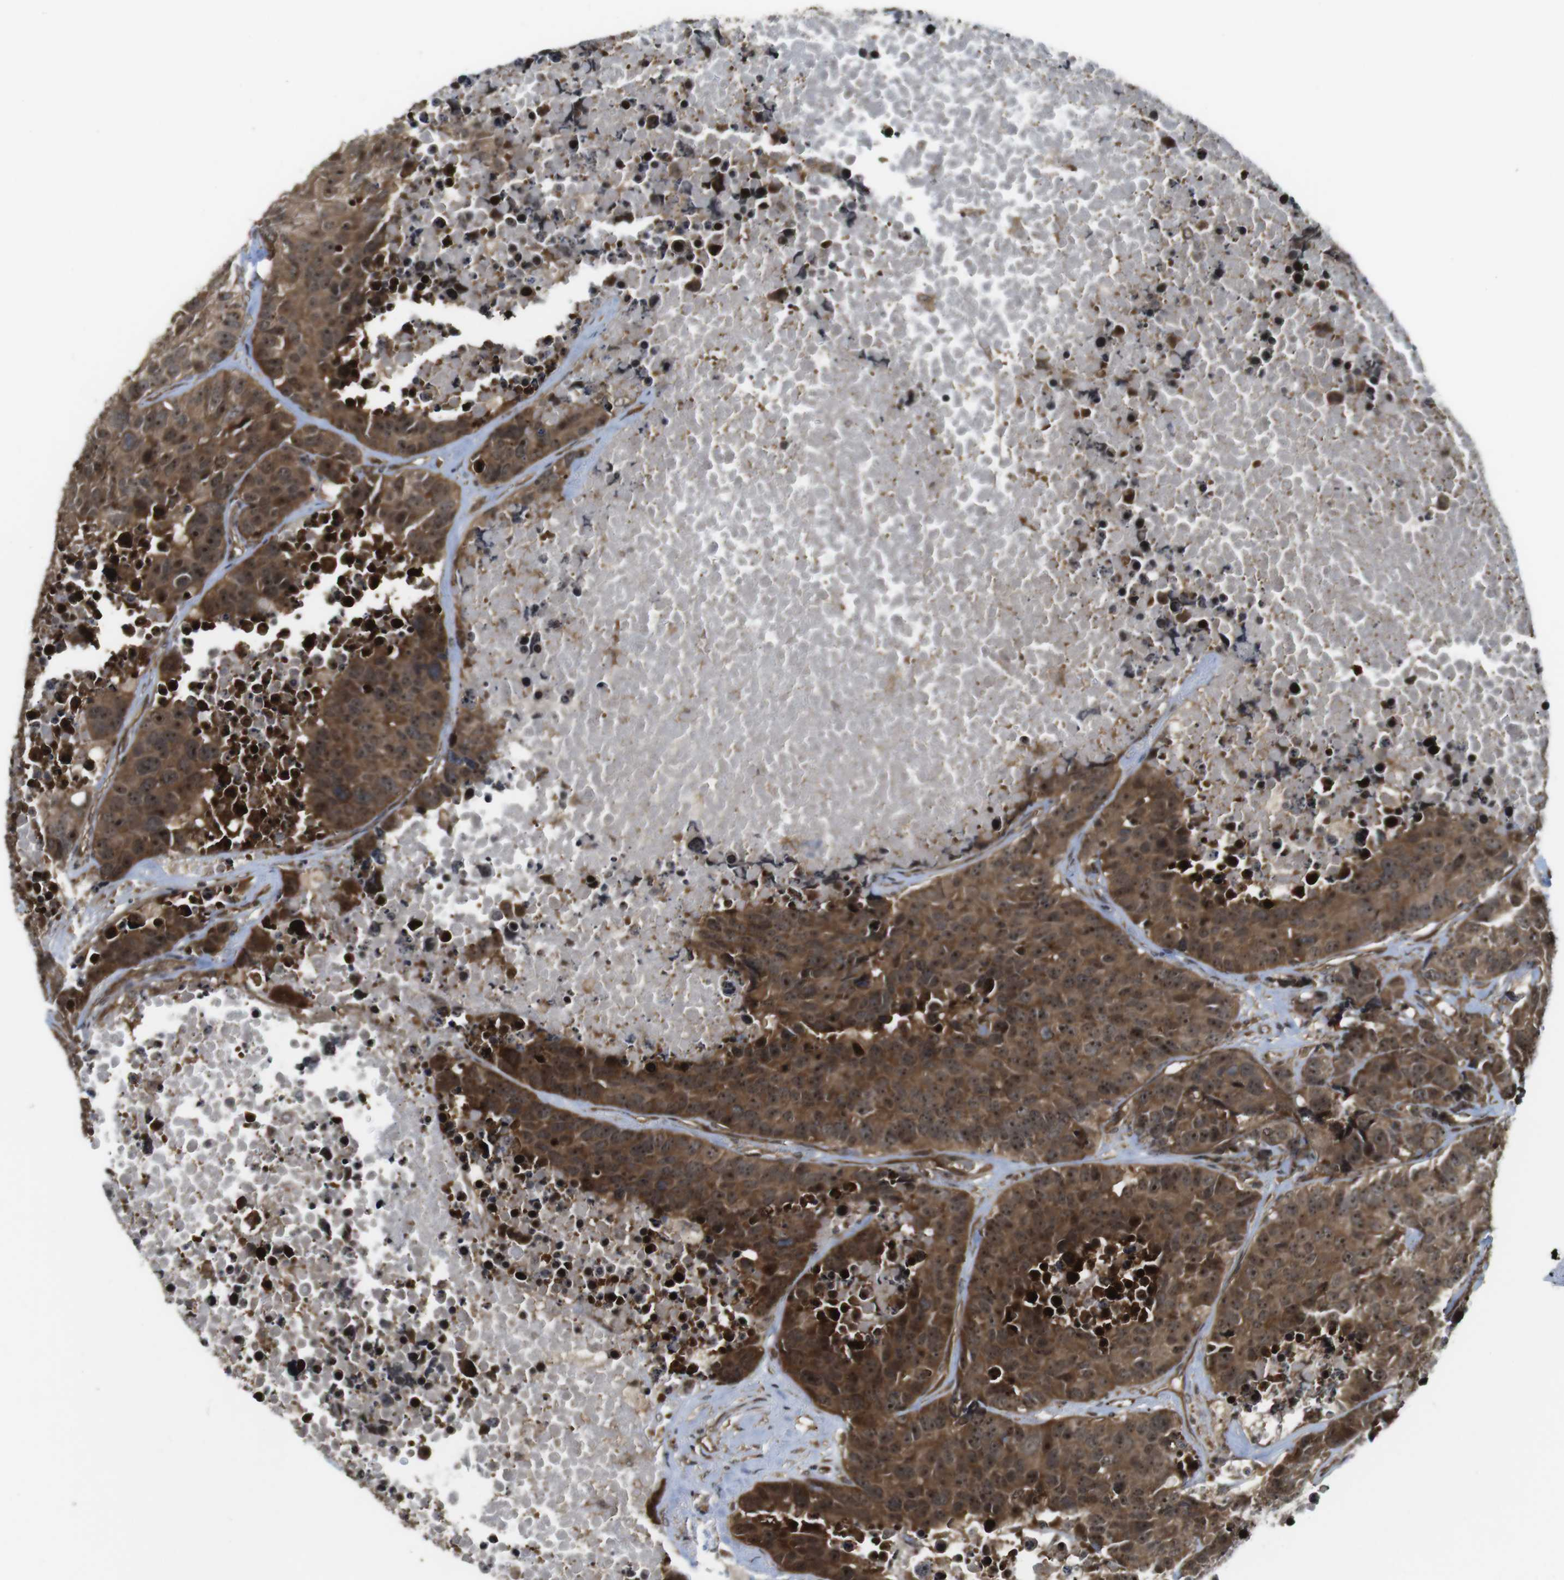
{"staining": {"intensity": "strong", "quantity": ">75%", "location": "cytoplasmic/membranous,nuclear"}, "tissue": "carcinoid", "cell_type": "Tumor cells", "image_type": "cancer", "snomed": [{"axis": "morphology", "description": "Carcinoid, malignant, NOS"}, {"axis": "topography", "description": "Lung"}], "caption": "This histopathology image reveals malignant carcinoid stained with immunohistochemistry to label a protein in brown. The cytoplasmic/membranous and nuclear of tumor cells show strong positivity for the protein. Nuclei are counter-stained blue.", "gene": "CC2D1A", "patient": {"sex": "male", "age": 60}}